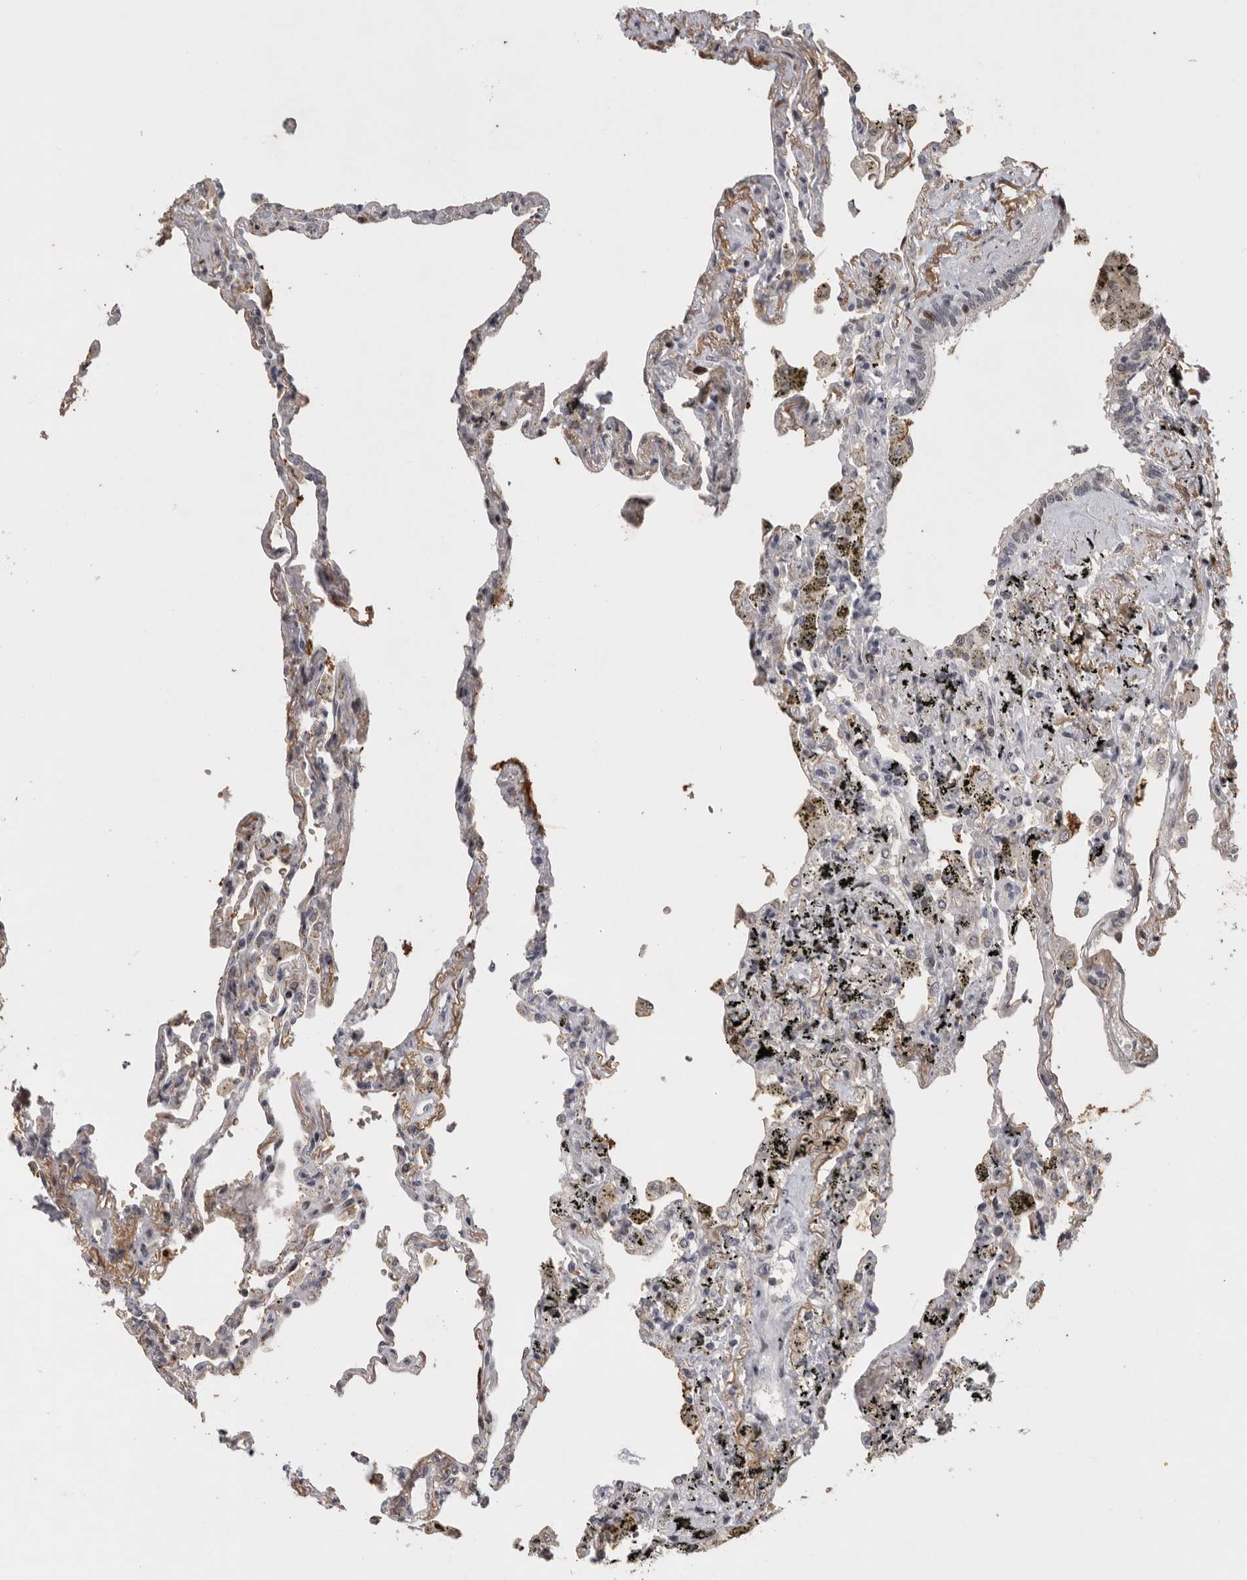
{"staining": {"intensity": "weak", "quantity": "<25%", "location": "cytoplasmic/membranous,nuclear"}, "tissue": "lung", "cell_type": "Alveolar cells", "image_type": "normal", "snomed": [{"axis": "morphology", "description": "Normal tissue, NOS"}, {"axis": "topography", "description": "Lung"}], "caption": "Alveolar cells show no significant protein positivity in unremarkable lung. (DAB (3,3'-diaminobenzidine) IHC with hematoxylin counter stain).", "gene": "PCMTD1", "patient": {"sex": "male", "age": 59}}